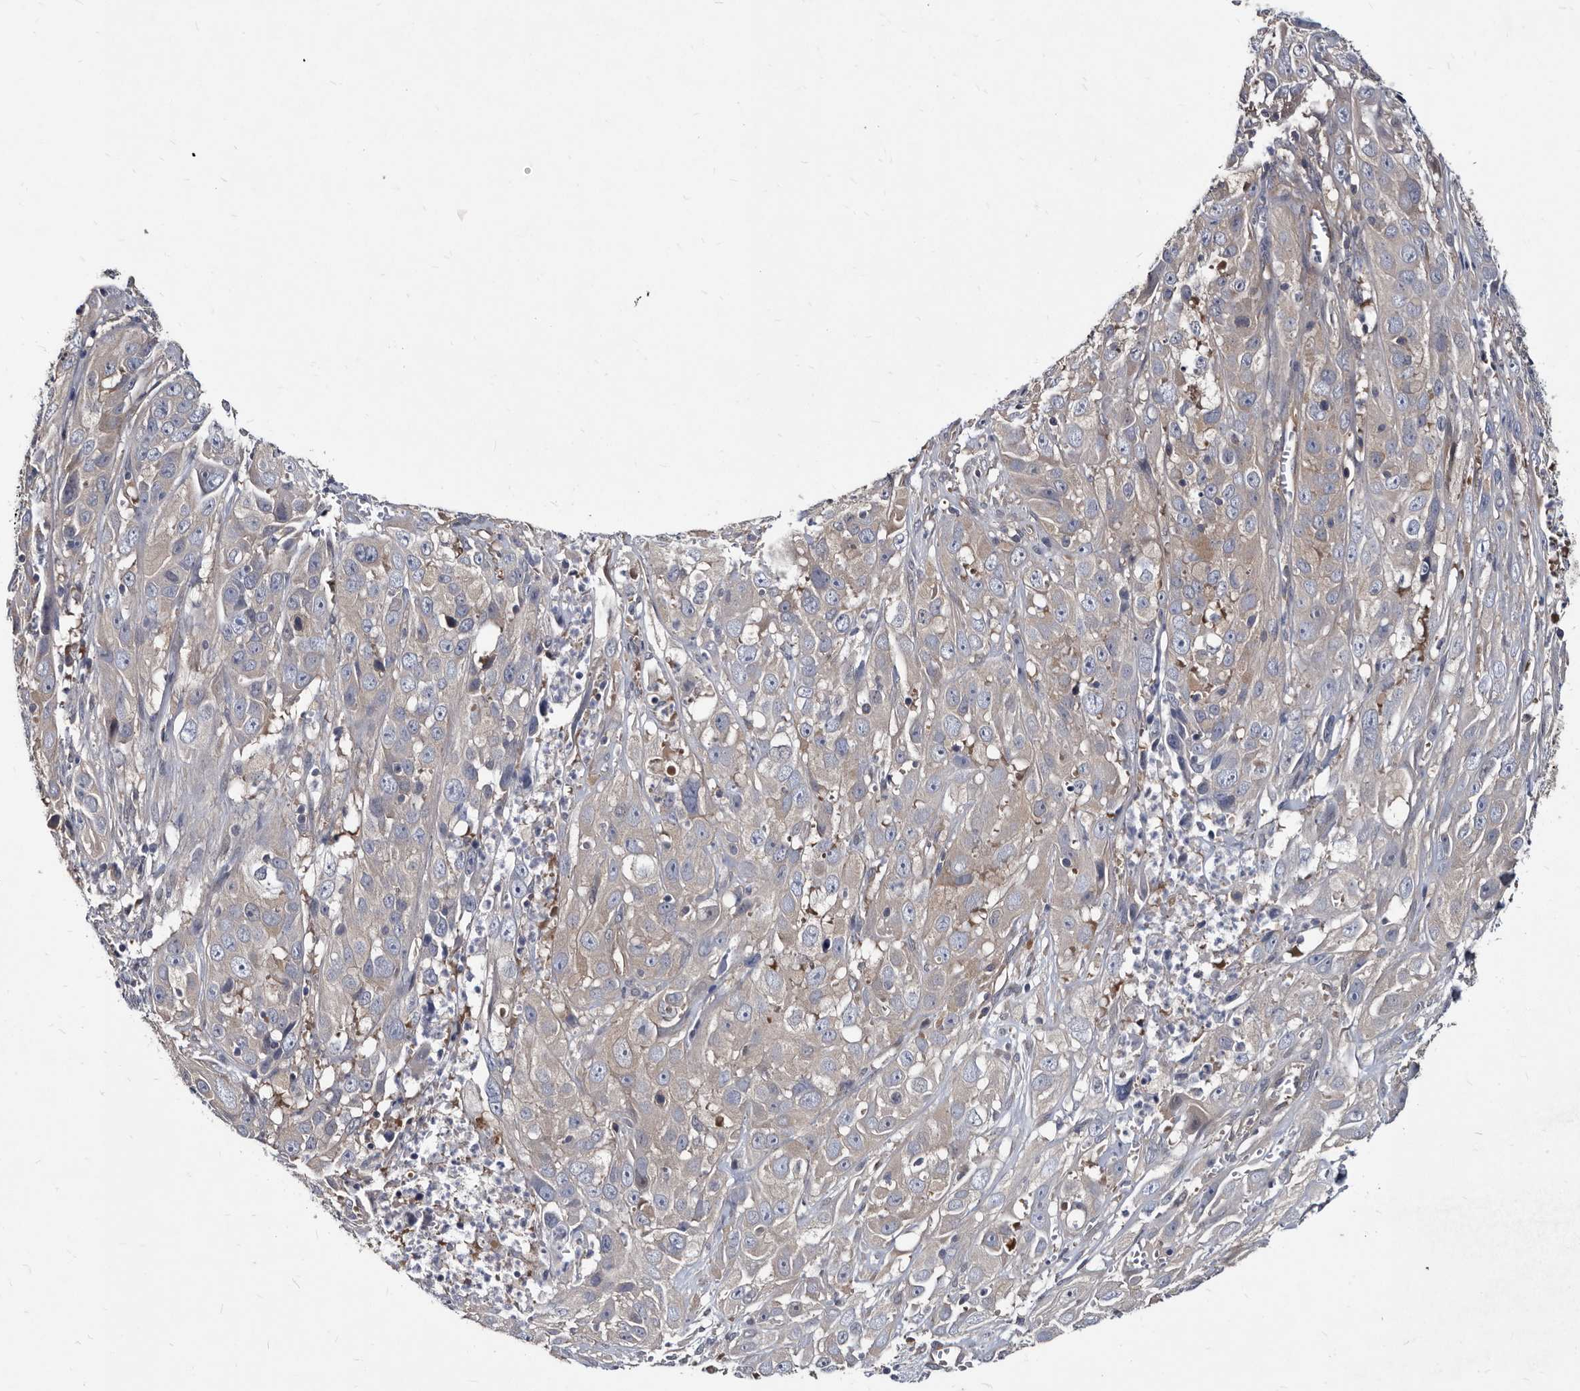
{"staining": {"intensity": "weak", "quantity": "<25%", "location": "cytoplasmic/membranous"}, "tissue": "cervical cancer", "cell_type": "Tumor cells", "image_type": "cancer", "snomed": [{"axis": "morphology", "description": "Squamous cell carcinoma, NOS"}, {"axis": "topography", "description": "Cervix"}], "caption": "Cervical cancer (squamous cell carcinoma) was stained to show a protein in brown. There is no significant expression in tumor cells. (Brightfield microscopy of DAB immunohistochemistry (IHC) at high magnification).", "gene": "ABCF2", "patient": {"sex": "female", "age": 32}}